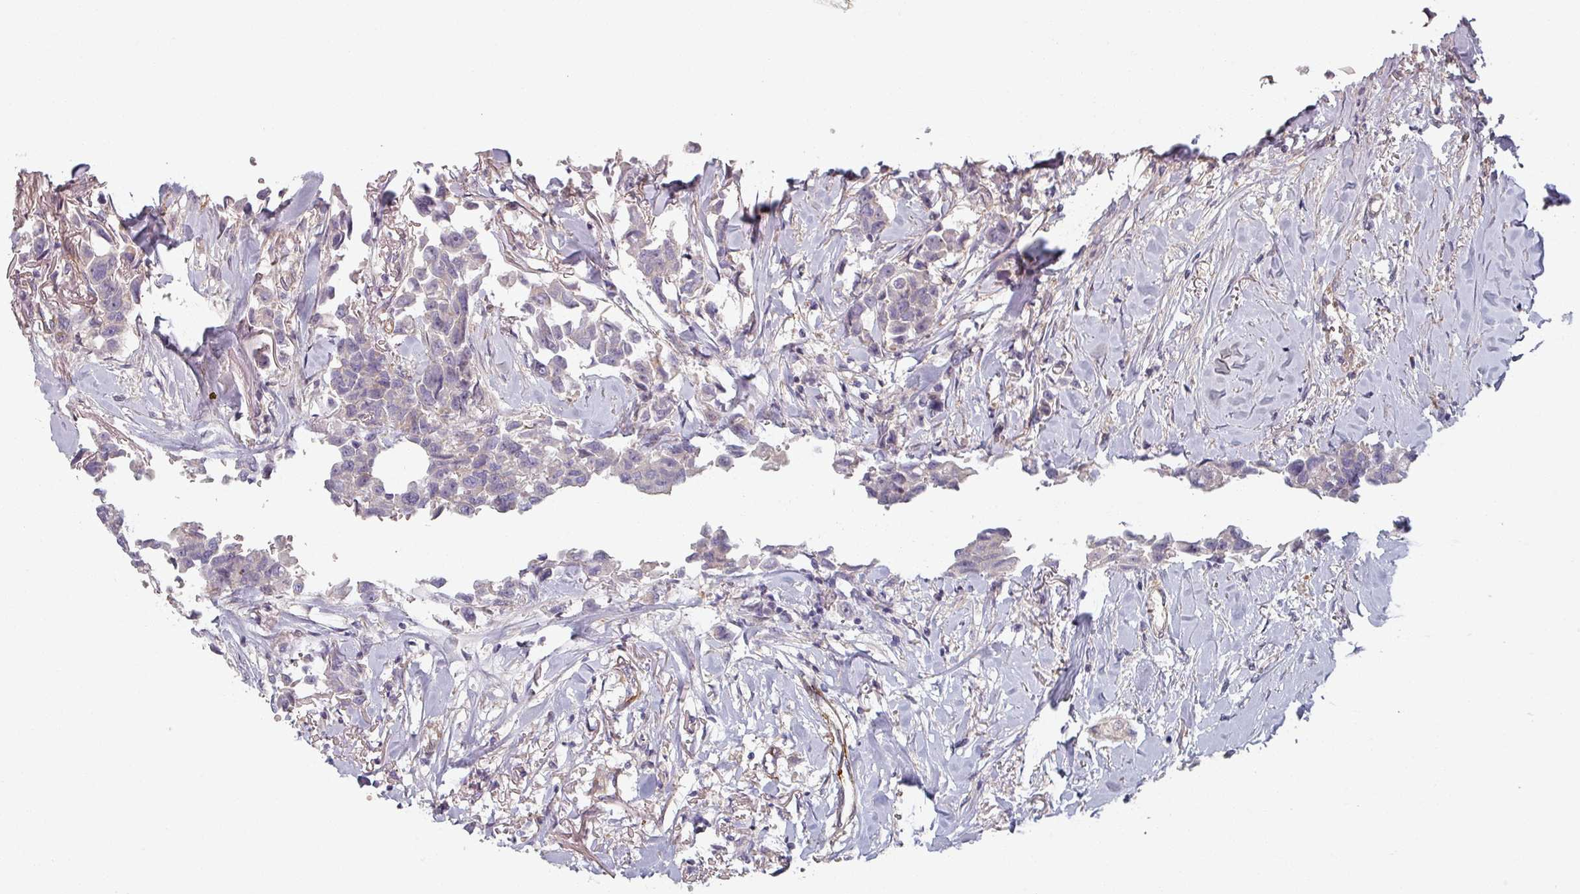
{"staining": {"intensity": "negative", "quantity": "none", "location": "none"}, "tissue": "breast cancer", "cell_type": "Tumor cells", "image_type": "cancer", "snomed": [{"axis": "morphology", "description": "Duct carcinoma"}, {"axis": "topography", "description": "Breast"}], "caption": "The photomicrograph displays no staining of tumor cells in breast invasive ductal carcinoma.", "gene": "C4BPB", "patient": {"sex": "female", "age": 80}}